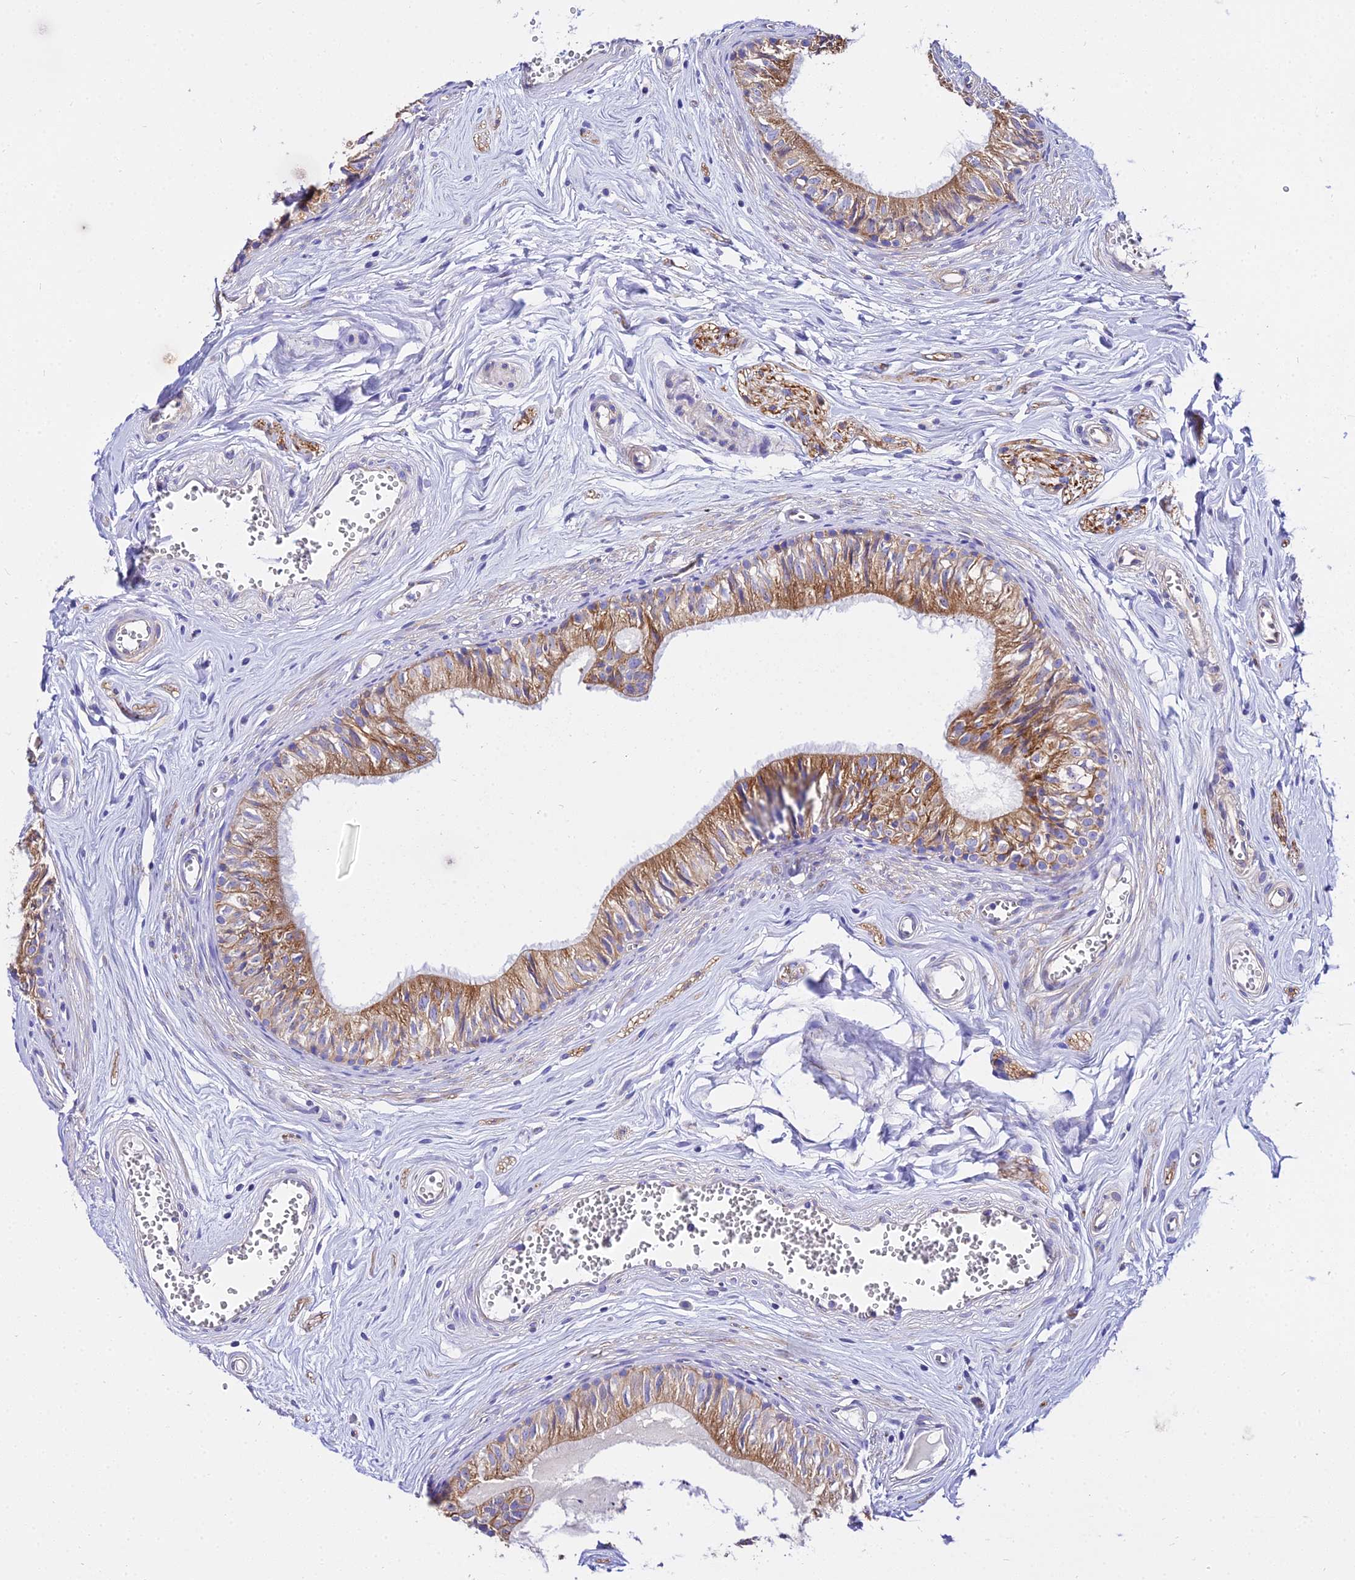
{"staining": {"intensity": "moderate", "quantity": ">75%", "location": "cytoplasmic/membranous"}, "tissue": "epididymis", "cell_type": "Glandular cells", "image_type": "normal", "snomed": [{"axis": "morphology", "description": "Normal tissue, NOS"}, {"axis": "topography", "description": "Epididymis"}], "caption": "Immunohistochemical staining of unremarkable human epididymis displays moderate cytoplasmic/membranous protein staining in approximately >75% of glandular cells.", "gene": "TUBA1A", "patient": {"sex": "male", "age": 36}}